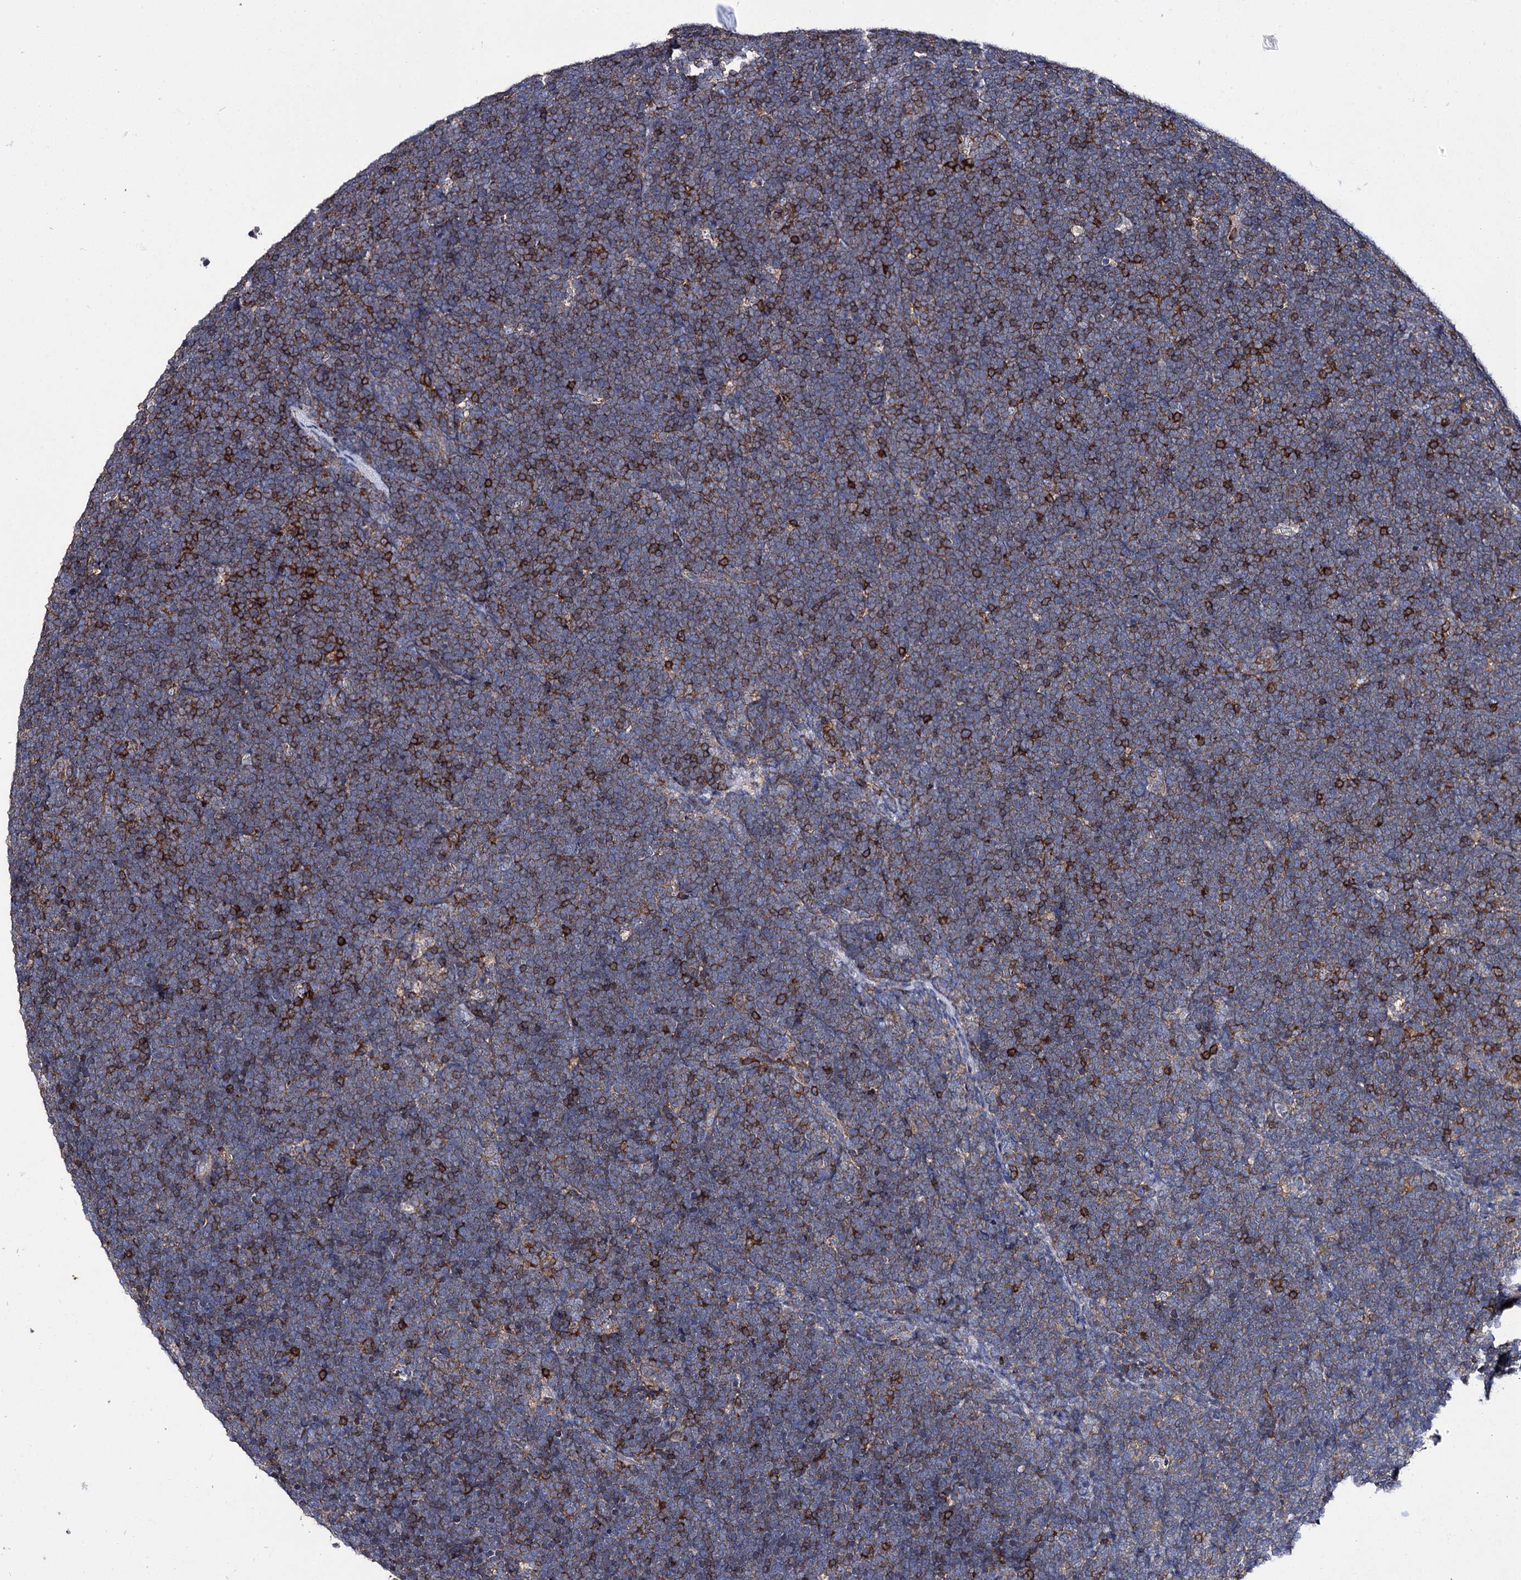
{"staining": {"intensity": "weak", "quantity": ">75%", "location": "cytoplasmic/membranous"}, "tissue": "lymphoma", "cell_type": "Tumor cells", "image_type": "cancer", "snomed": [{"axis": "morphology", "description": "Malignant lymphoma, non-Hodgkin's type, High grade"}, {"axis": "topography", "description": "Lymph node"}], "caption": "Lymphoma was stained to show a protein in brown. There is low levels of weak cytoplasmic/membranous positivity in about >75% of tumor cells.", "gene": "UBASH3B", "patient": {"sex": "male", "age": 13}}